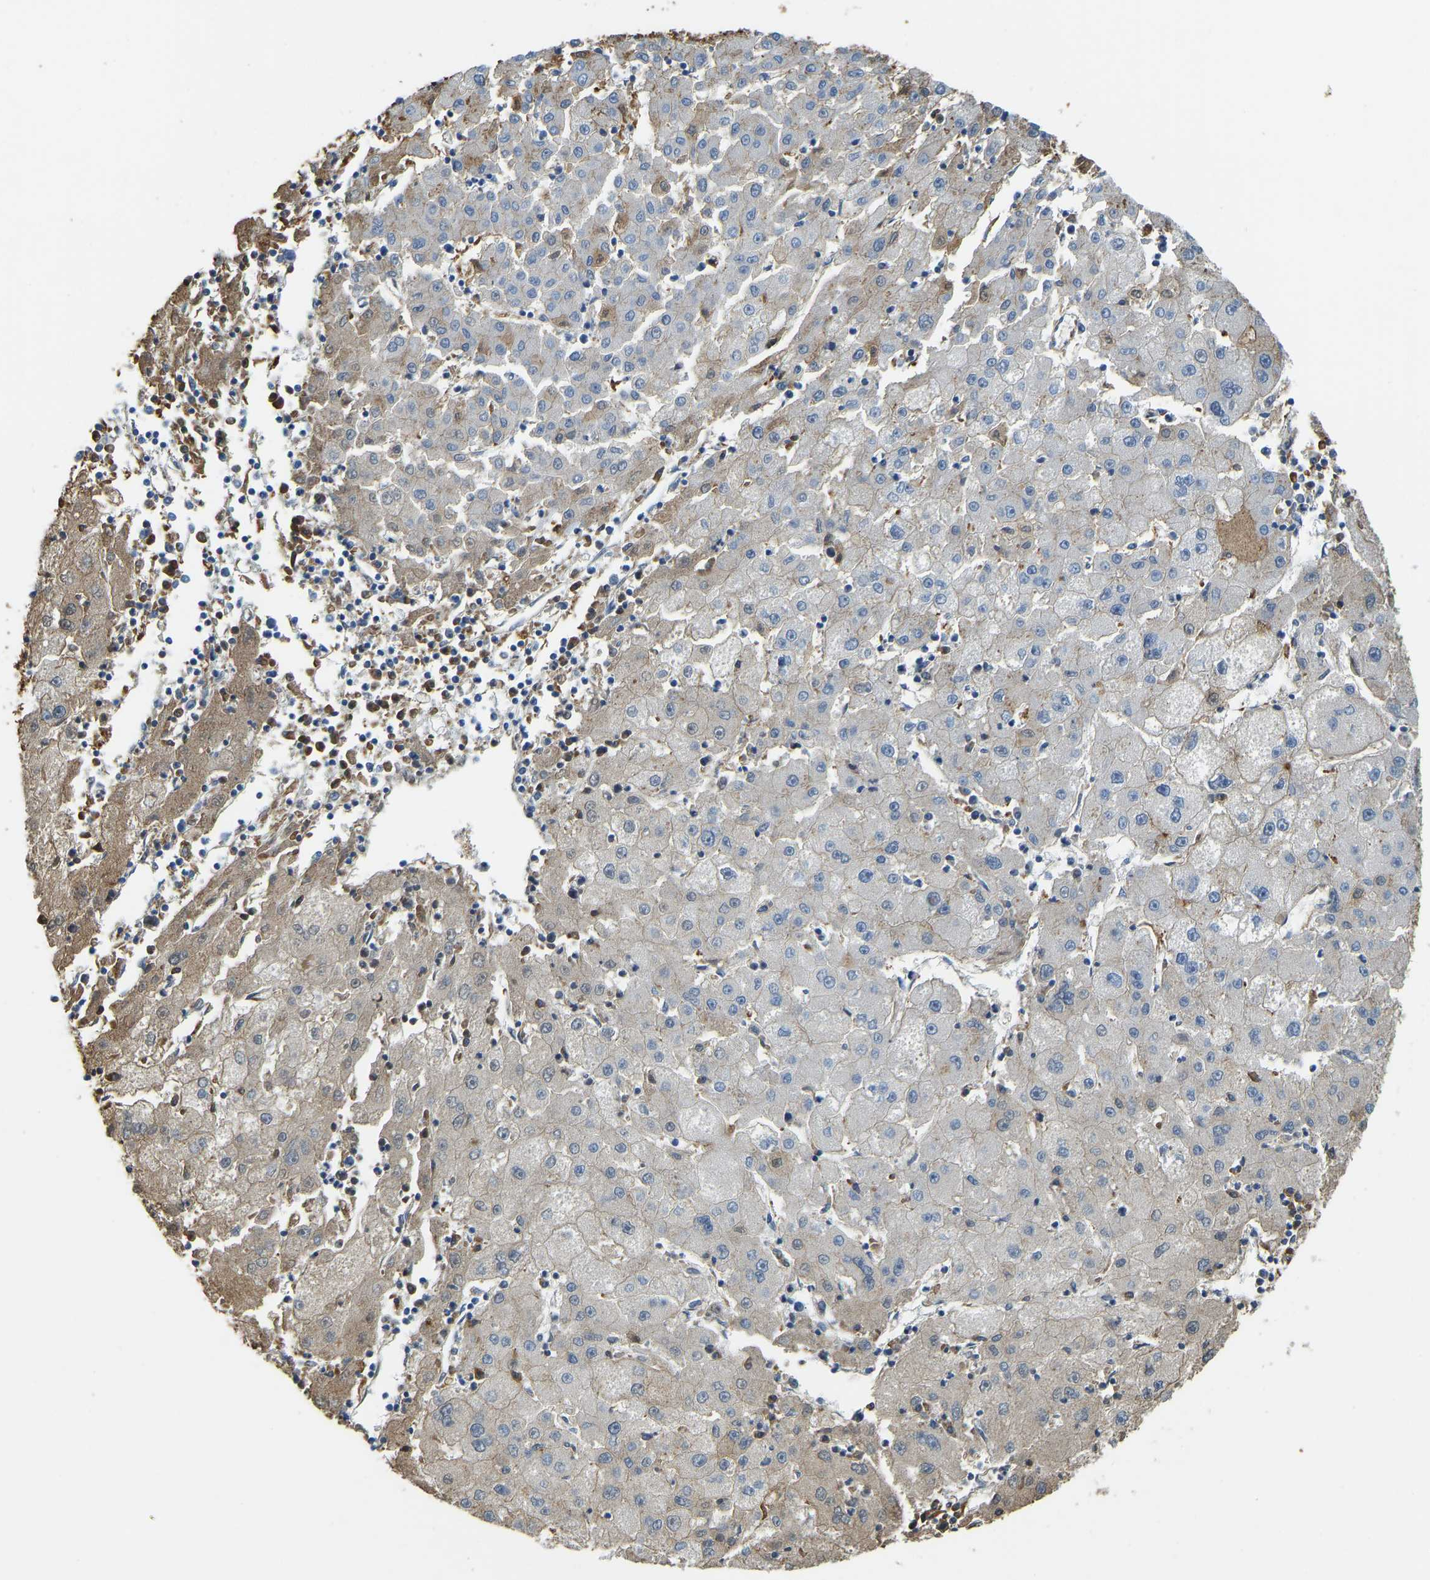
{"staining": {"intensity": "weak", "quantity": "<25%", "location": "cytoplasmic/membranous"}, "tissue": "liver cancer", "cell_type": "Tumor cells", "image_type": "cancer", "snomed": [{"axis": "morphology", "description": "Carcinoma, Hepatocellular, NOS"}, {"axis": "topography", "description": "Liver"}], "caption": "Hepatocellular carcinoma (liver) stained for a protein using immunohistochemistry displays no staining tumor cells.", "gene": "THBS4", "patient": {"sex": "male", "age": 72}}